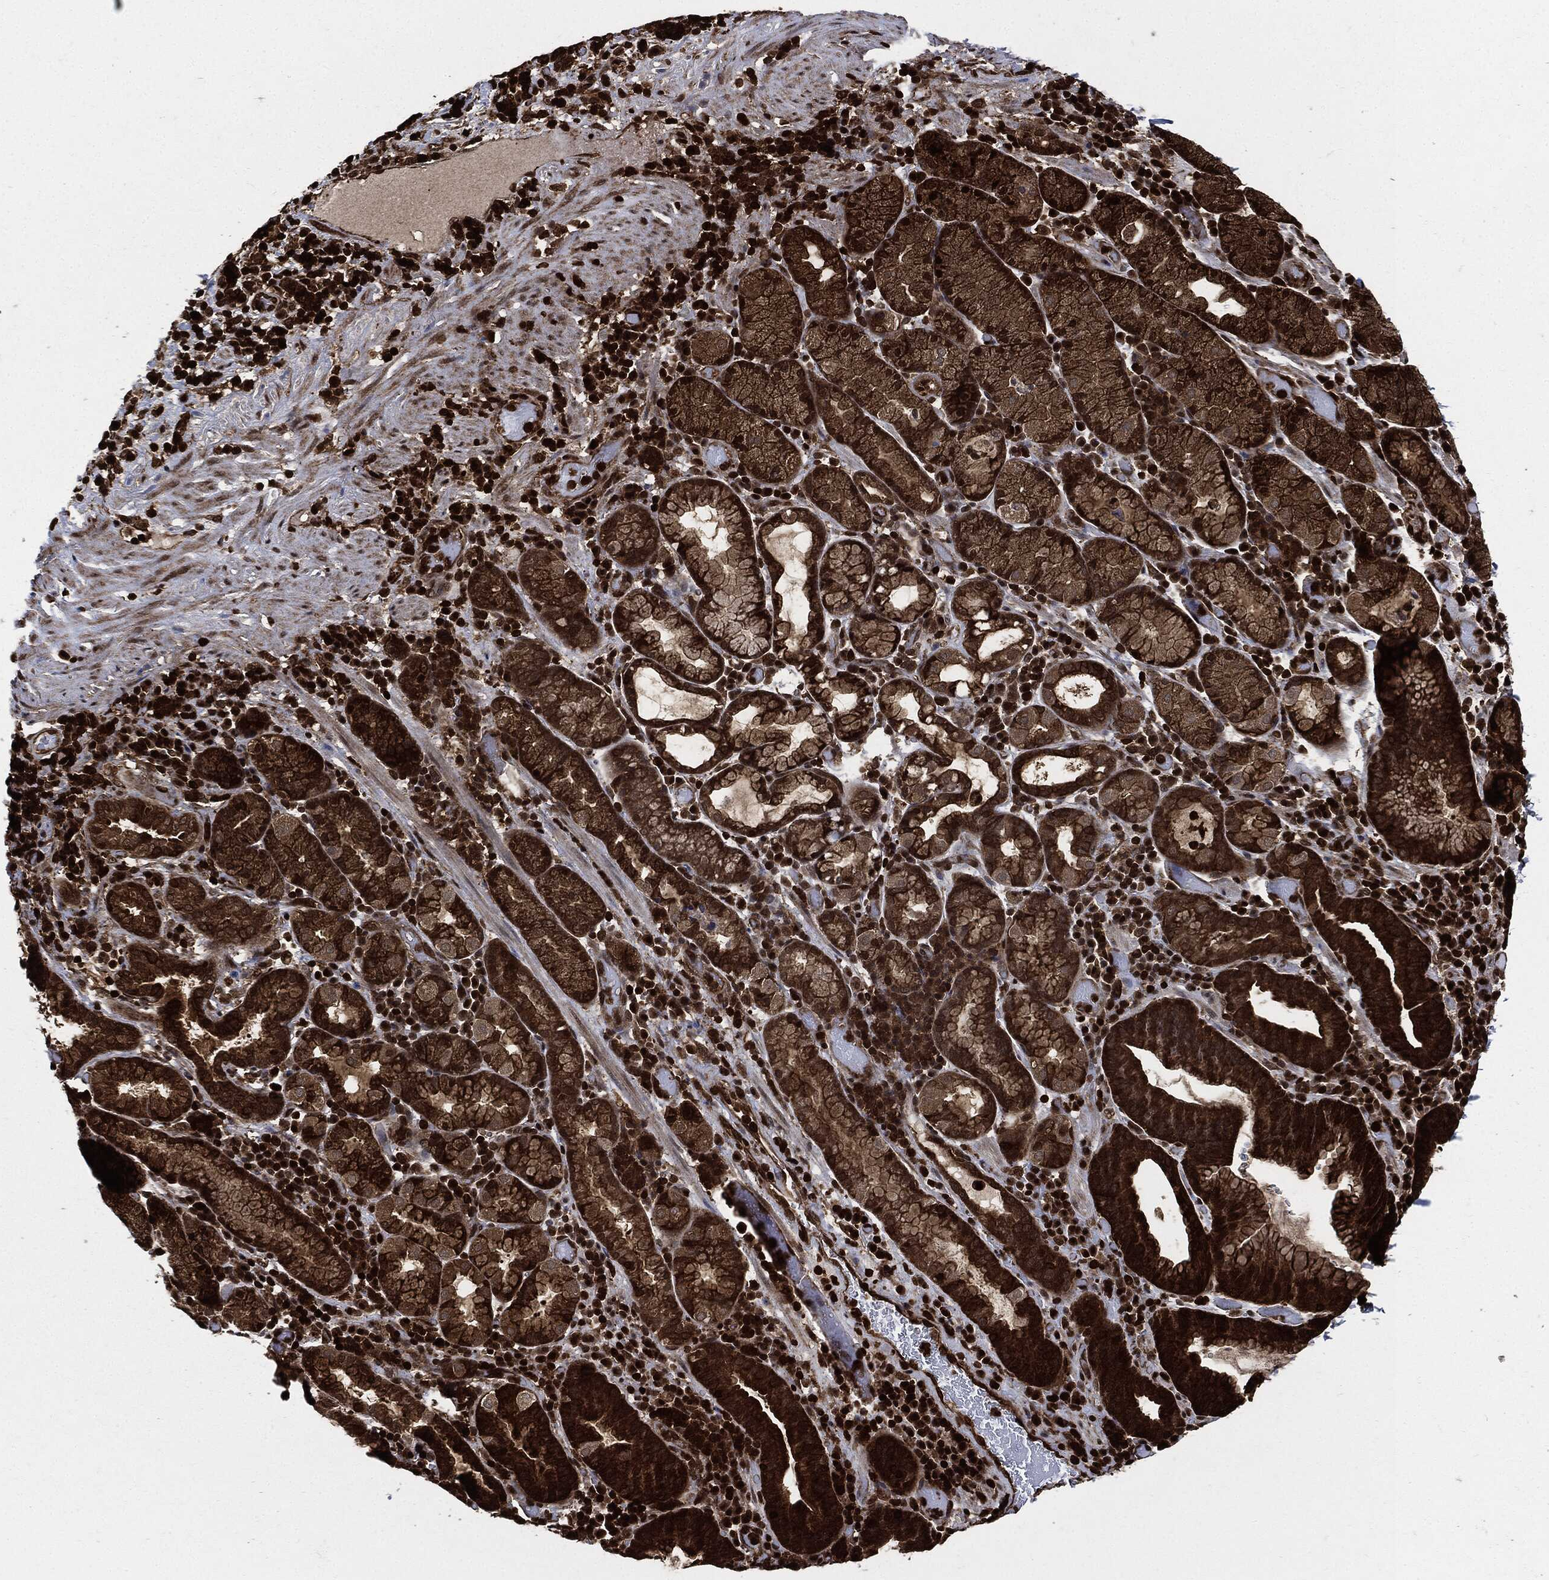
{"staining": {"intensity": "strong", "quantity": ">75%", "location": "cytoplasmic/membranous"}, "tissue": "stomach cancer", "cell_type": "Tumor cells", "image_type": "cancer", "snomed": [{"axis": "morphology", "description": "Adenocarcinoma, NOS"}, {"axis": "topography", "description": "Stomach"}], "caption": "Human stomach cancer (adenocarcinoma) stained with a protein marker displays strong staining in tumor cells.", "gene": "YWHAB", "patient": {"sex": "male", "age": 79}}